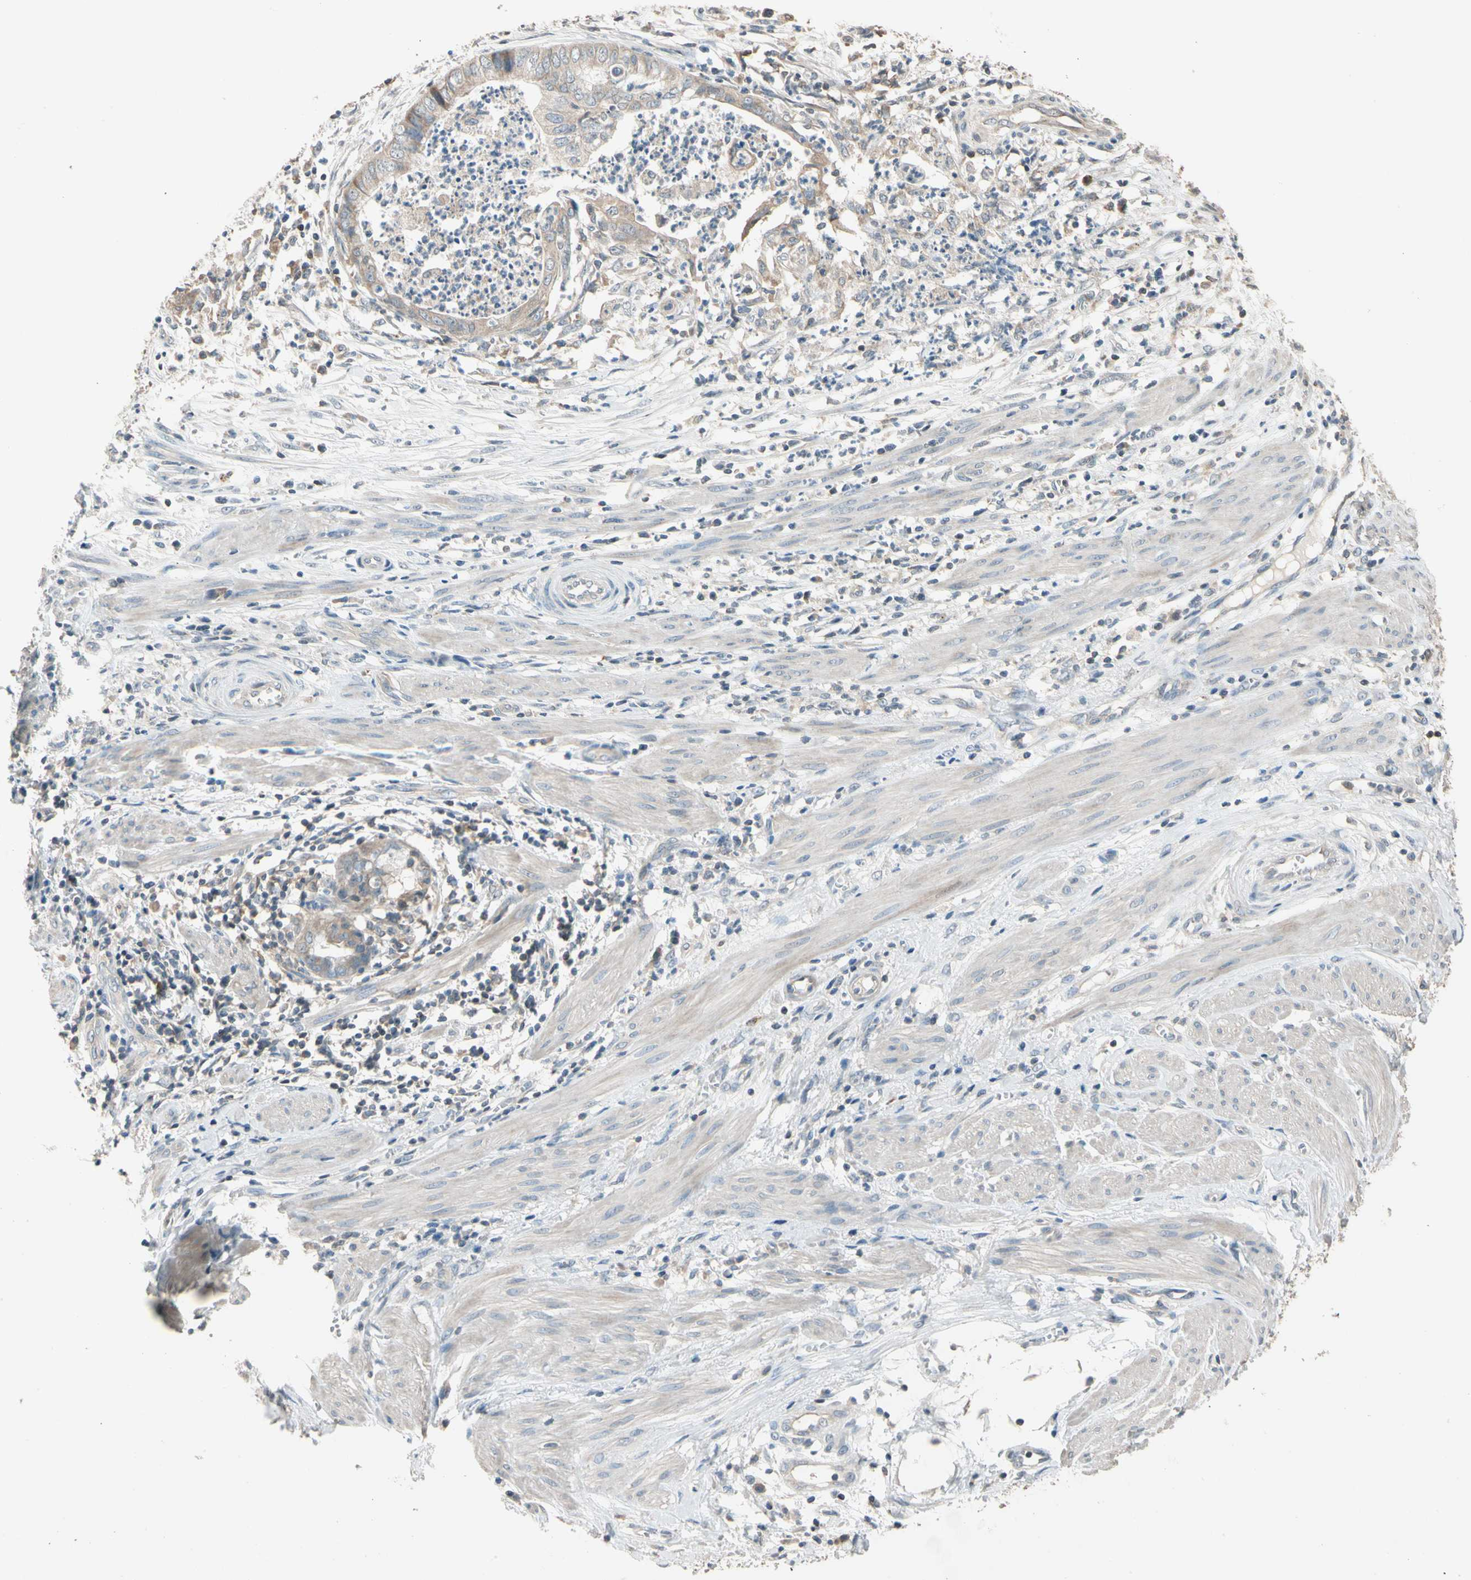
{"staining": {"intensity": "weak", "quantity": ">75%", "location": "cytoplasmic/membranous"}, "tissue": "endometrial cancer", "cell_type": "Tumor cells", "image_type": "cancer", "snomed": [{"axis": "morphology", "description": "Necrosis, NOS"}, {"axis": "morphology", "description": "Adenocarcinoma, NOS"}, {"axis": "topography", "description": "Endometrium"}], "caption": "DAB immunohistochemical staining of endometrial adenocarcinoma reveals weak cytoplasmic/membranous protein positivity in approximately >75% of tumor cells.", "gene": "MAP3K7", "patient": {"sex": "female", "age": 79}}